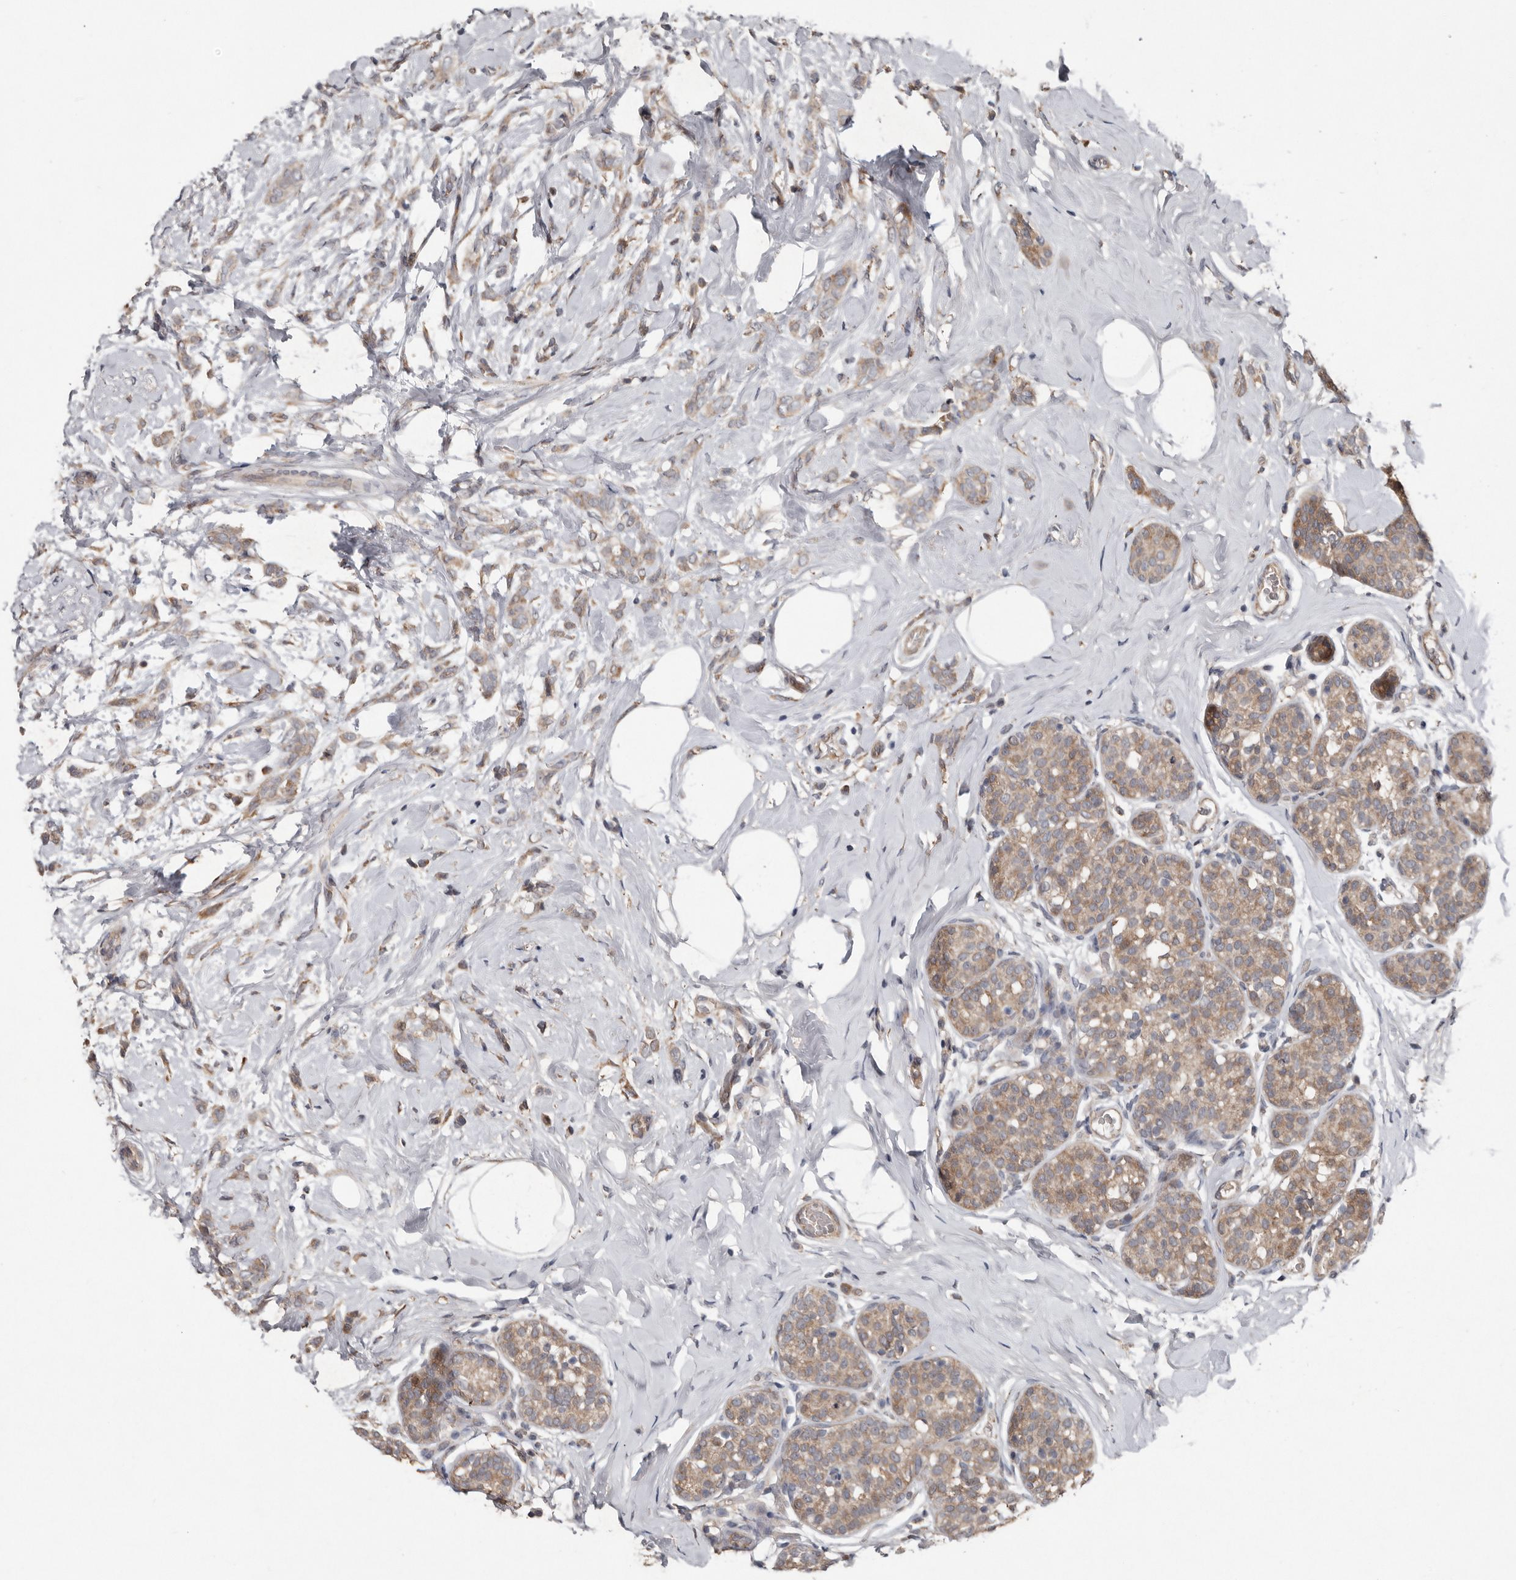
{"staining": {"intensity": "weak", "quantity": ">75%", "location": "cytoplasmic/membranous"}, "tissue": "breast cancer", "cell_type": "Tumor cells", "image_type": "cancer", "snomed": [{"axis": "morphology", "description": "Lobular carcinoma, in situ"}, {"axis": "morphology", "description": "Lobular carcinoma"}, {"axis": "topography", "description": "Breast"}], "caption": "An immunohistochemistry (IHC) image of neoplastic tissue is shown. Protein staining in brown shows weak cytoplasmic/membranous positivity in lobular carcinoma (breast) within tumor cells. (Brightfield microscopy of DAB IHC at high magnification).", "gene": "CHML", "patient": {"sex": "female", "age": 41}}